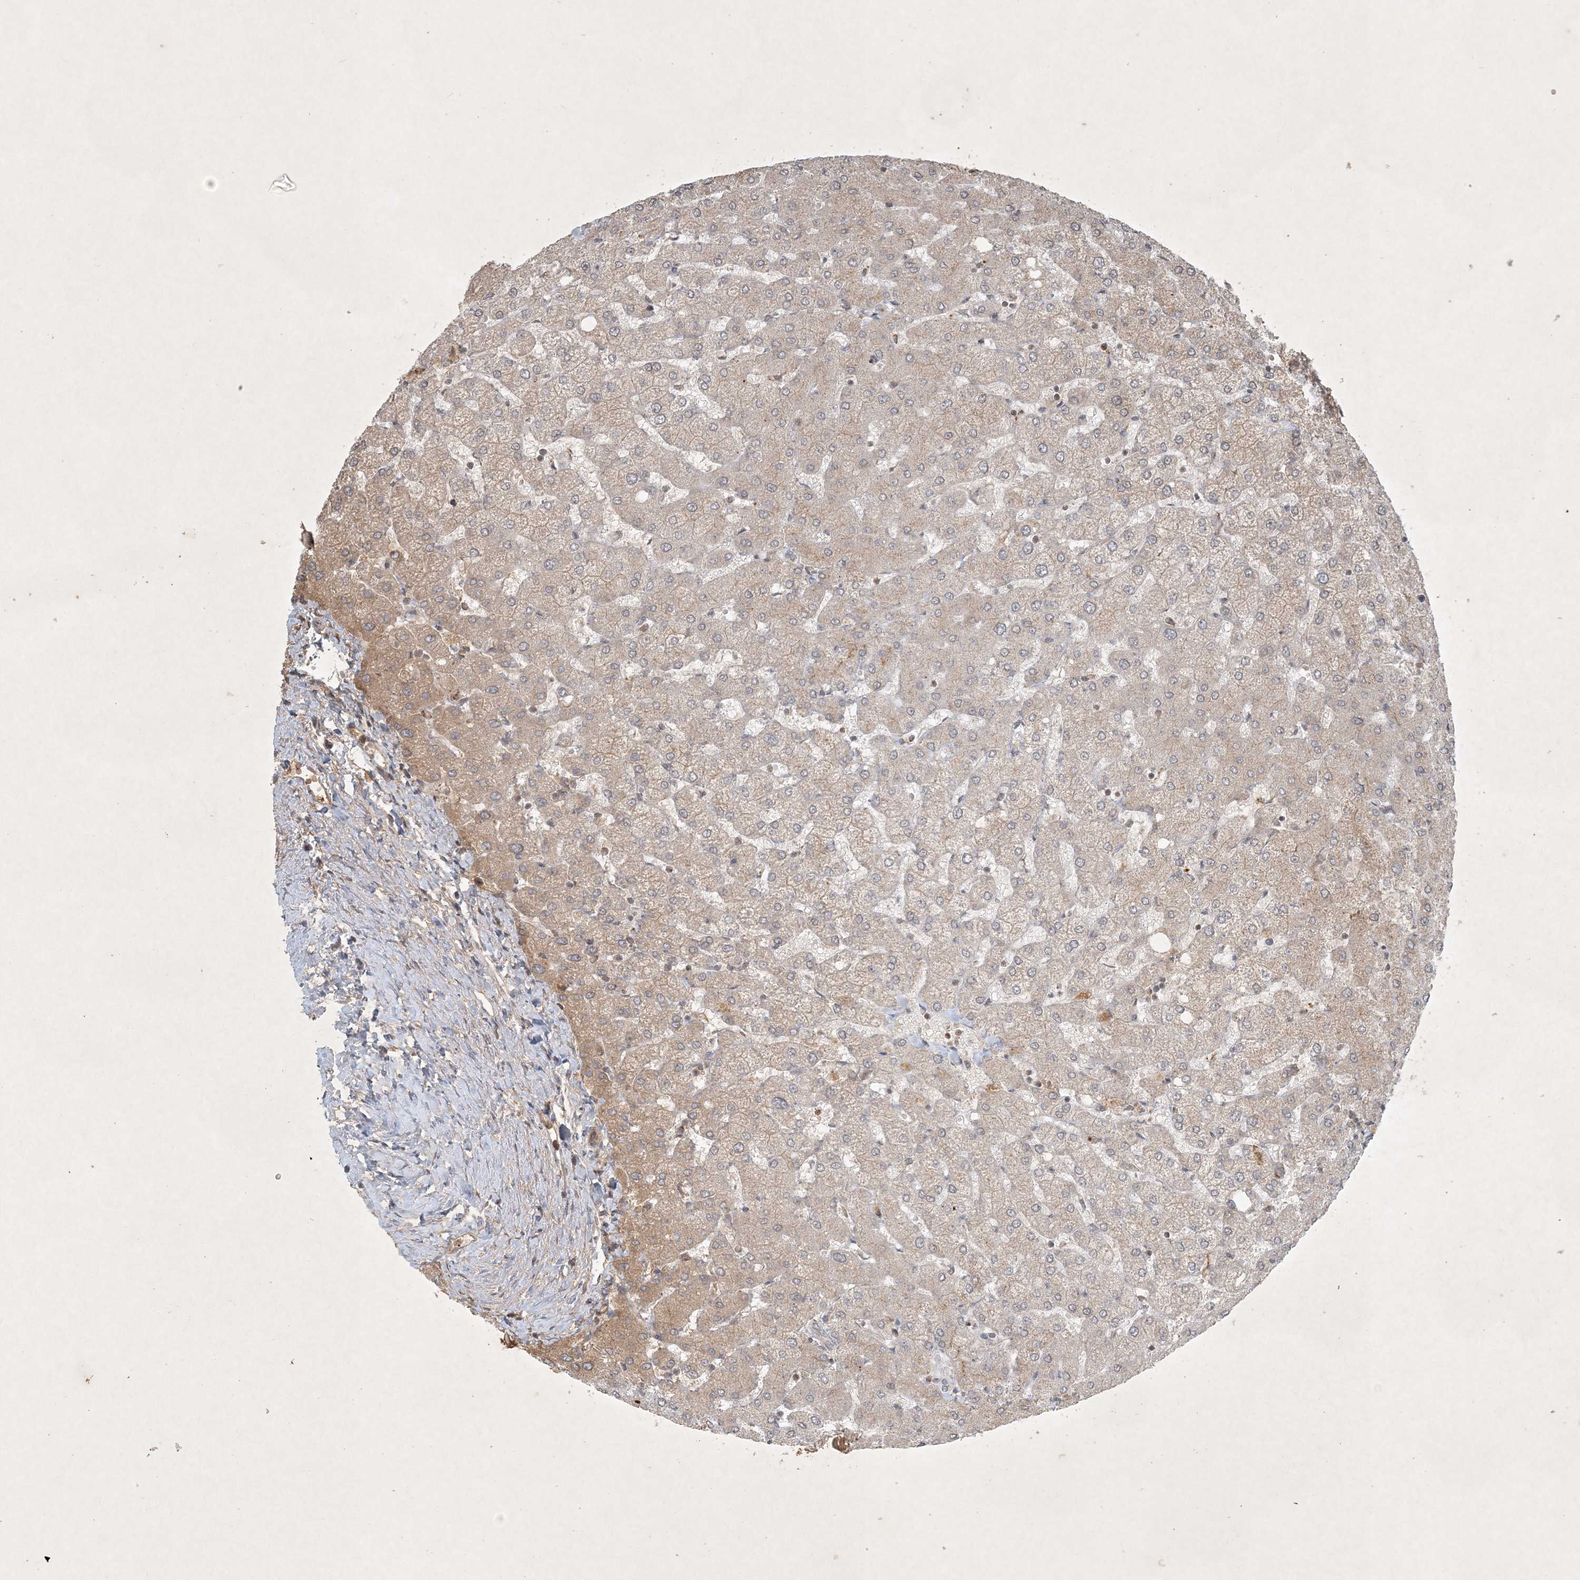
{"staining": {"intensity": "negative", "quantity": "none", "location": "none"}, "tissue": "liver", "cell_type": "Cholangiocytes", "image_type": "normal", "snomed": [{"axis": "morphology", "description": "Normal tissue, NOS"}, {"axis": "topography", "description": "Liver"}], "caption": "An immunohistochemistry (IHC) micrograph of unremarkable liver is shown. There is no staining in cholangiocytes of liver. Nuclei are stained in blue.", "gene": "TNFAIP6", "patient": {"sex": "female", "age": 54}}